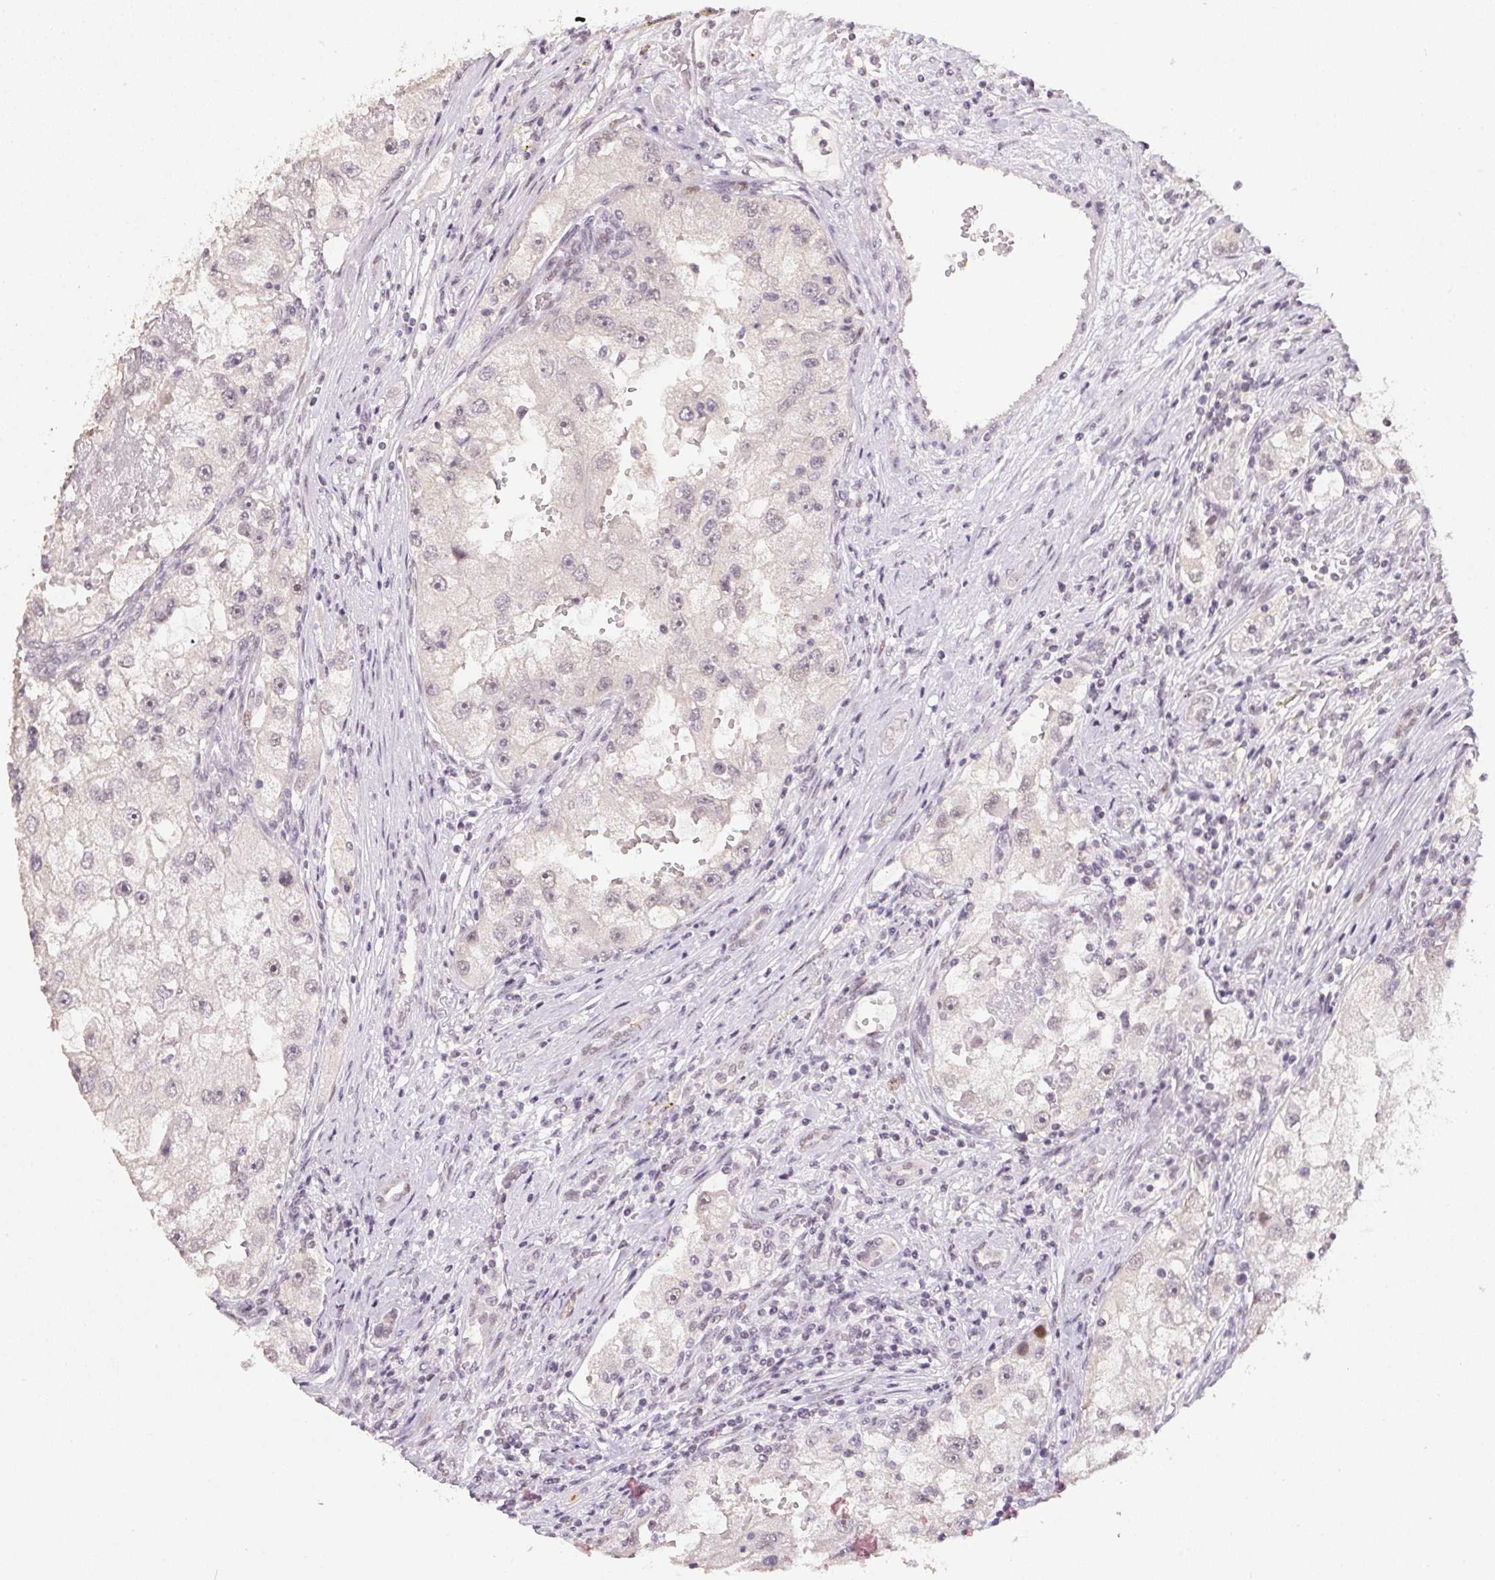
{"staining": {"intensity": "negative", "quantity": "none", "location": "none"}, "tissue": "renal cancer", "cell_type": "Tumor cells", "image_type": "cancer", "snomed": [{"axis": "morphology", "description": "Adenocarcinoma, NOS"}, {"axis": "topography", "description": "Kidney"}], "caption": "There is no significant expression in tumor cells of renal cancer (adenocarcinoma).", "gene": "KDM4D", "patient": {"sex": "male", "age": 63}}